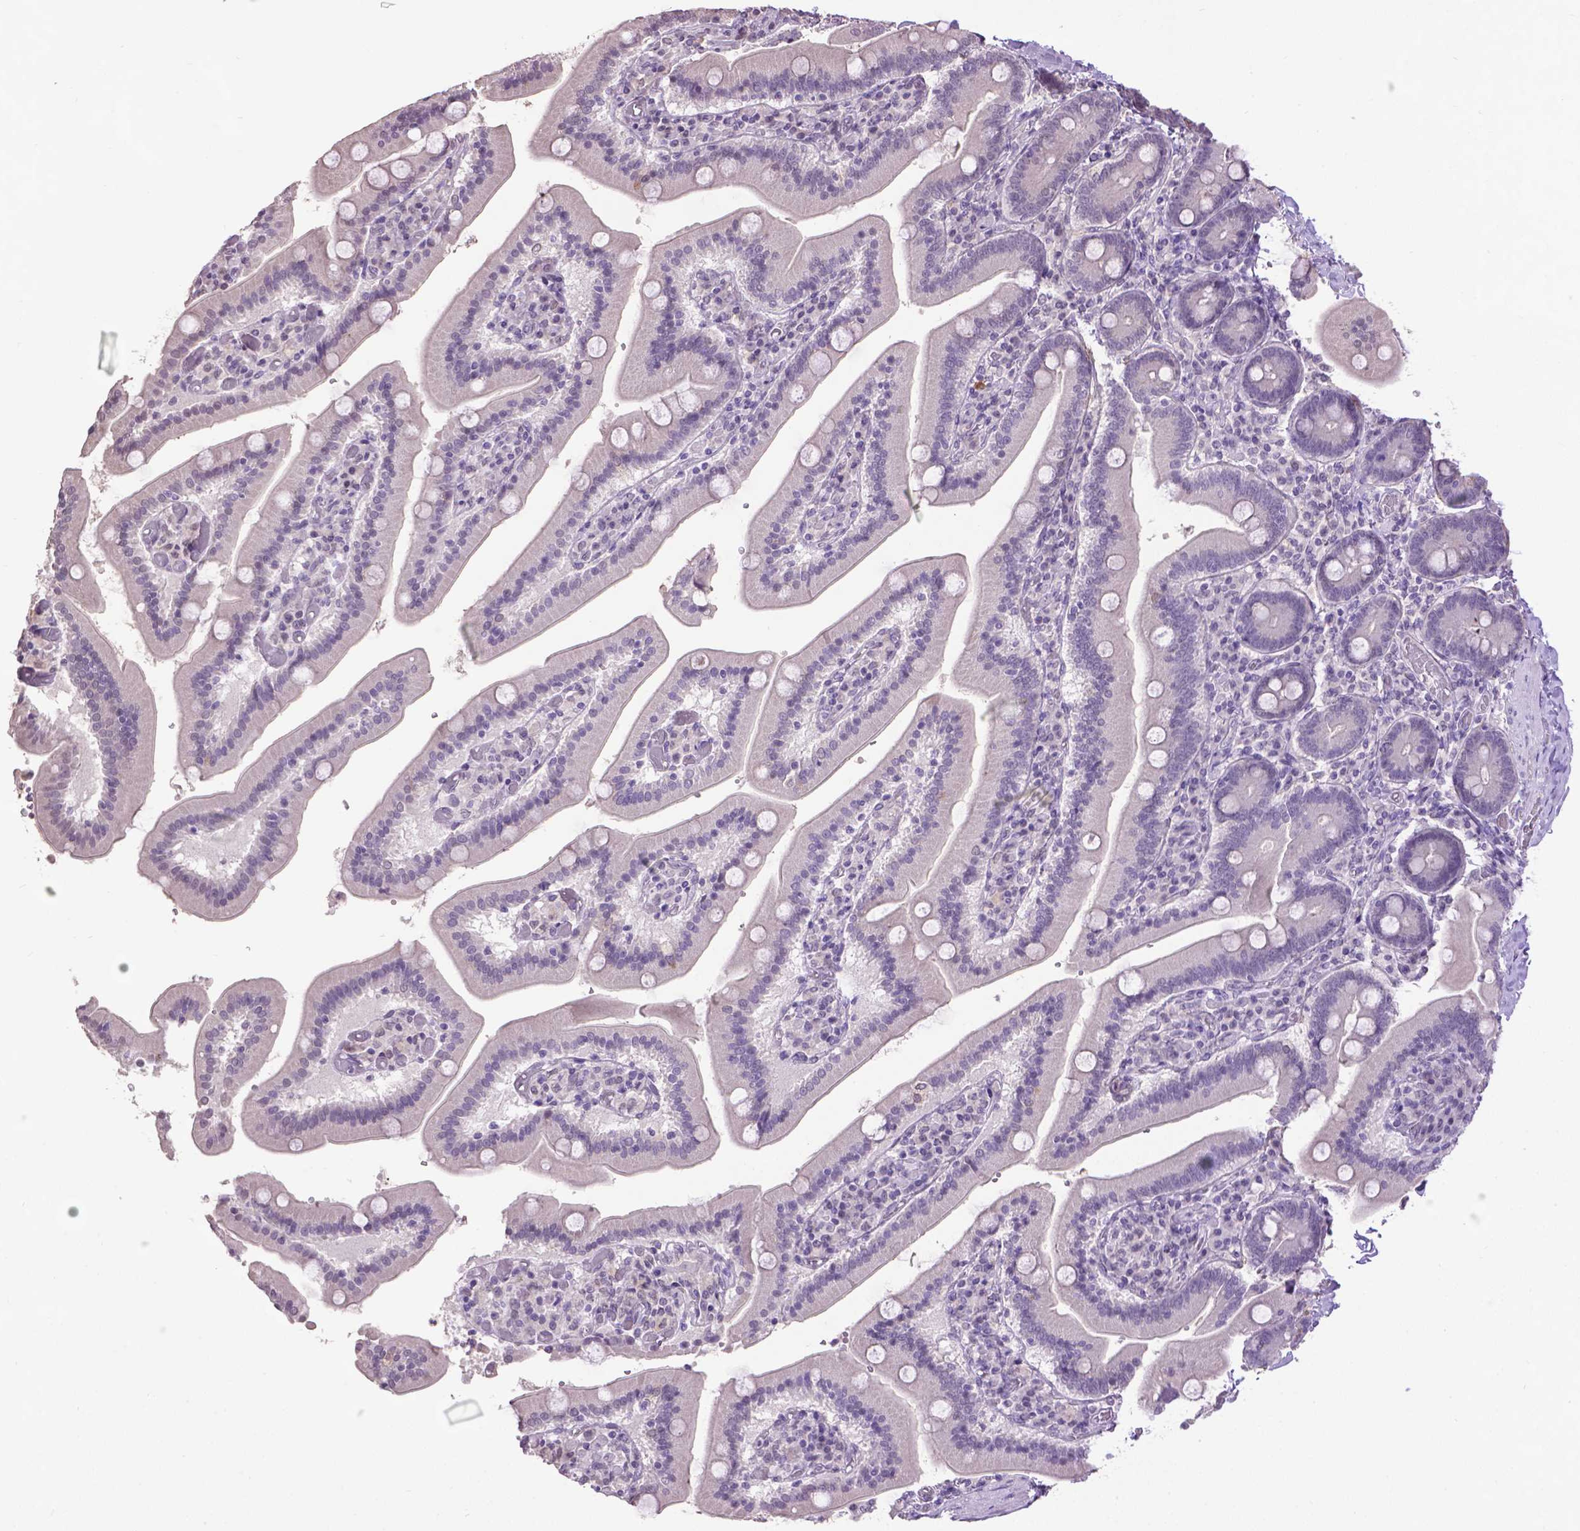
{"staining": {"intensity": "weak", "quantity": "<25%", "location": "cytoplasmic/membranous"}, "tissue": "duodenum", "cell_type": "Glandular cells", "image_type": "normal", "snomed": [{"axis": "morphology", "description": "Normal tissue, NOS"}, {"axis": "topography", "description": "Duodenum"}], "caption": "An immunohistochemistry photomicrograph of benign duodenum is shown. There is no staining in glandular cells of duodenum.", "gene": "CPM", "patient": {"sex": "female", "age": 62}}